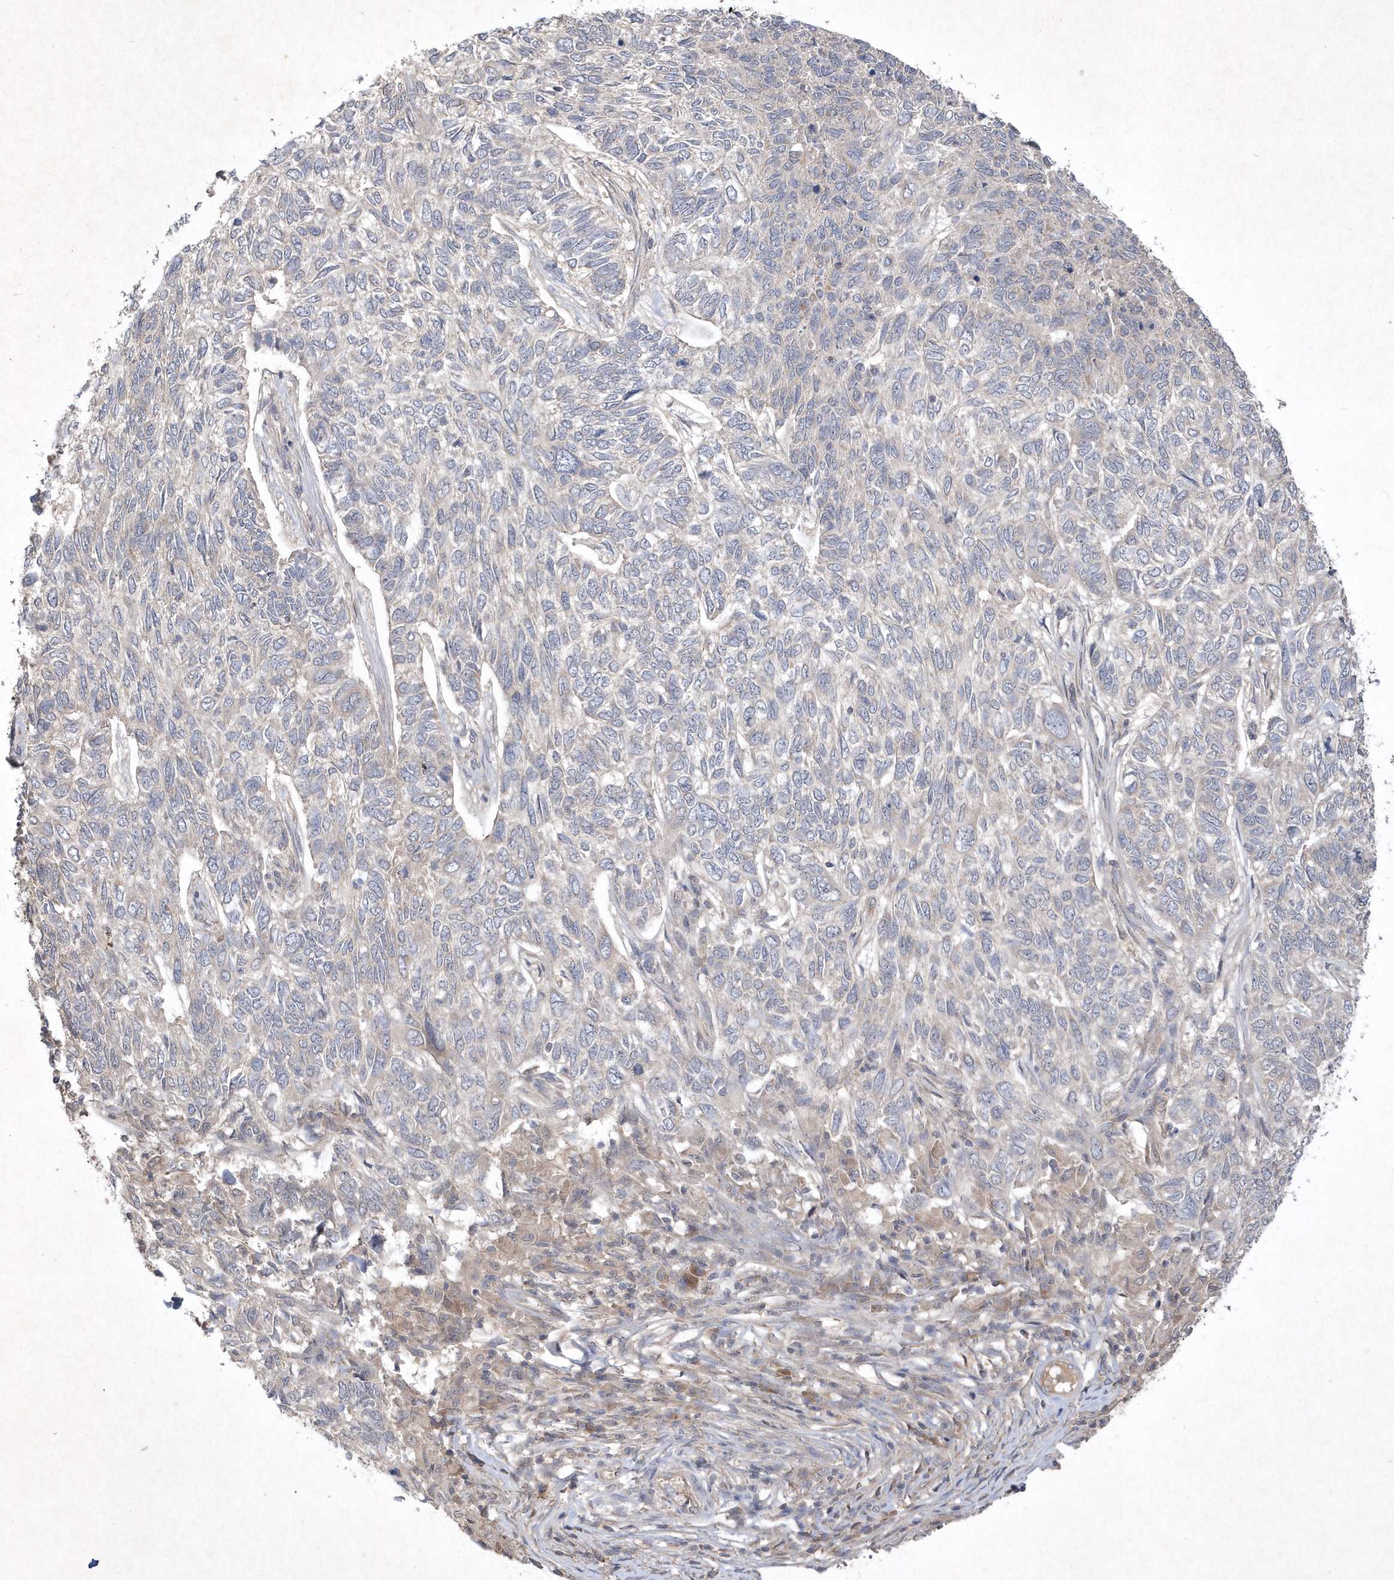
{"staining": {"intensity": "negative", "quantity": "none", "location": "none"}, "tissue": "skin cancer", "cell_type": "Tumor cells", "image_type": "cancer", "snomed": [{"axis": "morphology", "description": "Basal cell carcinoma"}, {"axis": "topography", "description": "Skin"}], "caption": "Tumor cells are negative for protein expression in human basal cell carcinoma (skin). The staining is performed using DAB (3,3'-diaminobenzidine) brown chromogen with nuclei counter-stained in using hematoxylin.", "gene": "AKR7A2", "patient": {"sex": "female", "age": 65}}